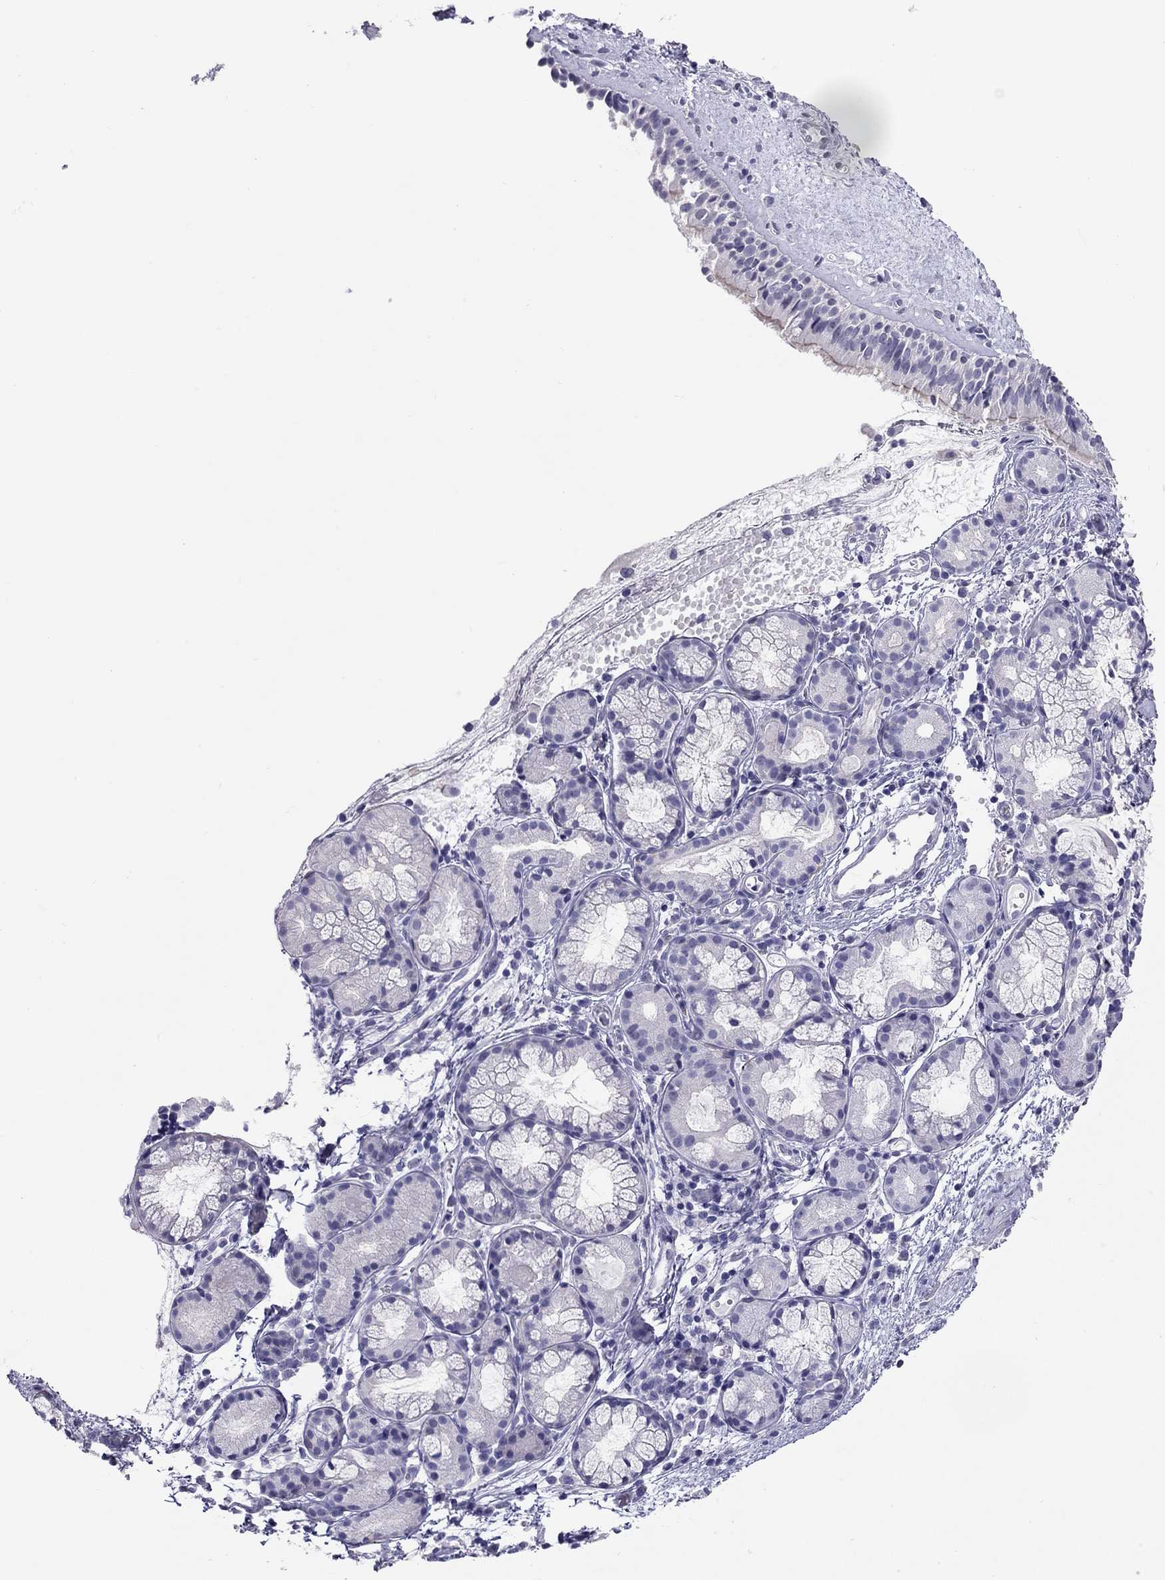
{"staining": {"intensity": "negative", "quantity": "none", "location": "none"}, "tissue": "nasopharynx", "cell_type": "Respiratory epithelial cells", "image_type": "normal", "snomed": [{"axis": "morphology", "description": "Normal tissue, NOS"}, {"axis": "topography", "description": "Nasopharynx"}], "caption": "An immunohistochemistry histopathology image of unremarkable nasopharynx is shown. There is no staining in respiratory epithelial cells of nasopharynx.", "gene": "KCNV2", "patient": {"sex": "male", "age": 29}}